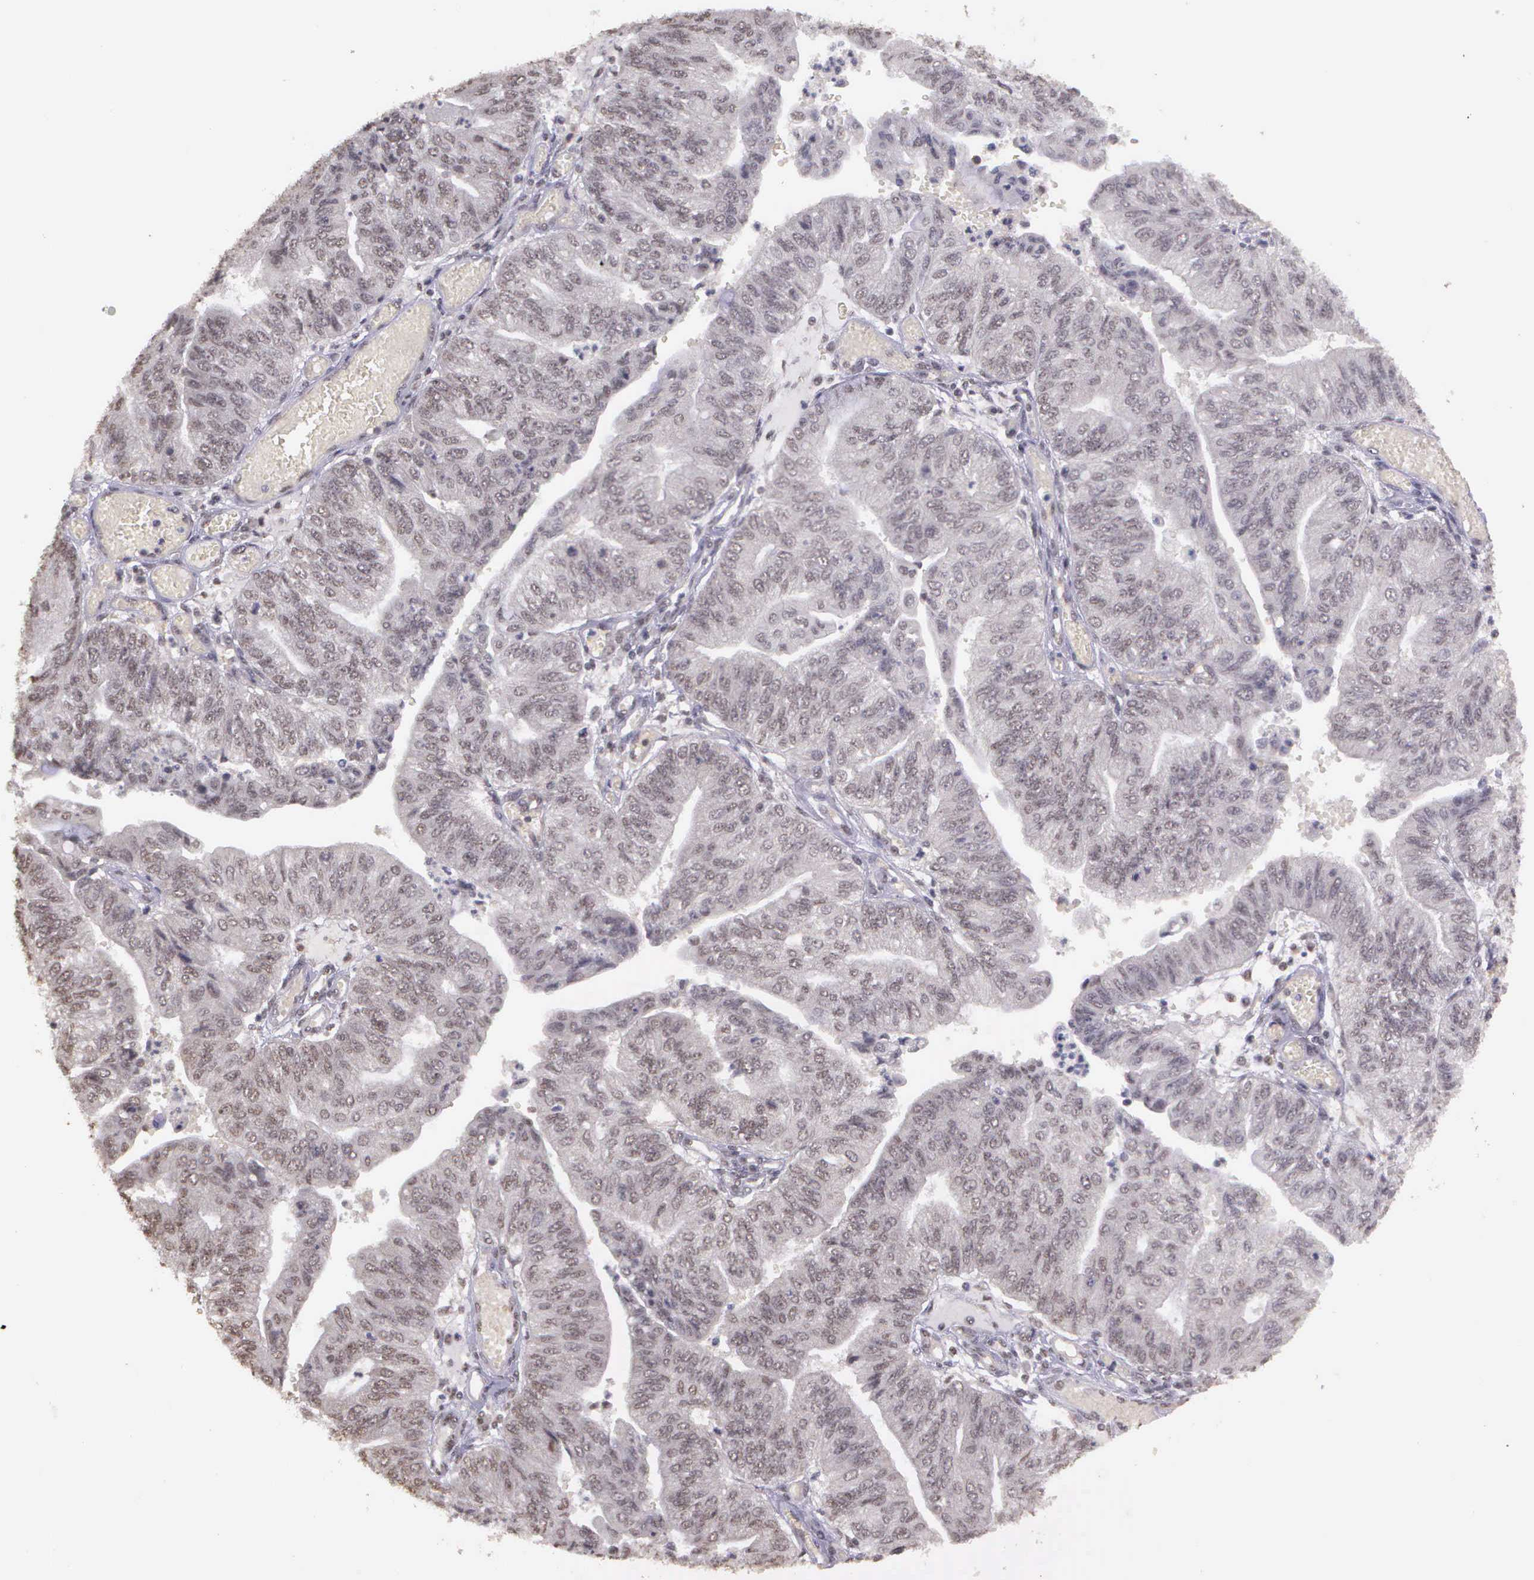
{"staining": {"intensity": "negative", "quantity": "none", "location": "none"}, "tissue": "endometrial cancer", "cell_type": "Tumor cells", "image_type": "cancer", "snomed": [{"axis": "morphology", "description": "Adenocarcinoma, NOS"}, {"axis": "topography", "description": "Endometrium"}], "caption": "Endometrial cancer (adenocarcinoma) was stained to show a protein in brown. There is no significant positivity in tumor cells. (DAB IHC visualized using brightfield microscopy, high magnification).", "gene": "ARMCX5", "patient": {"sex": "female", "age": 59}}